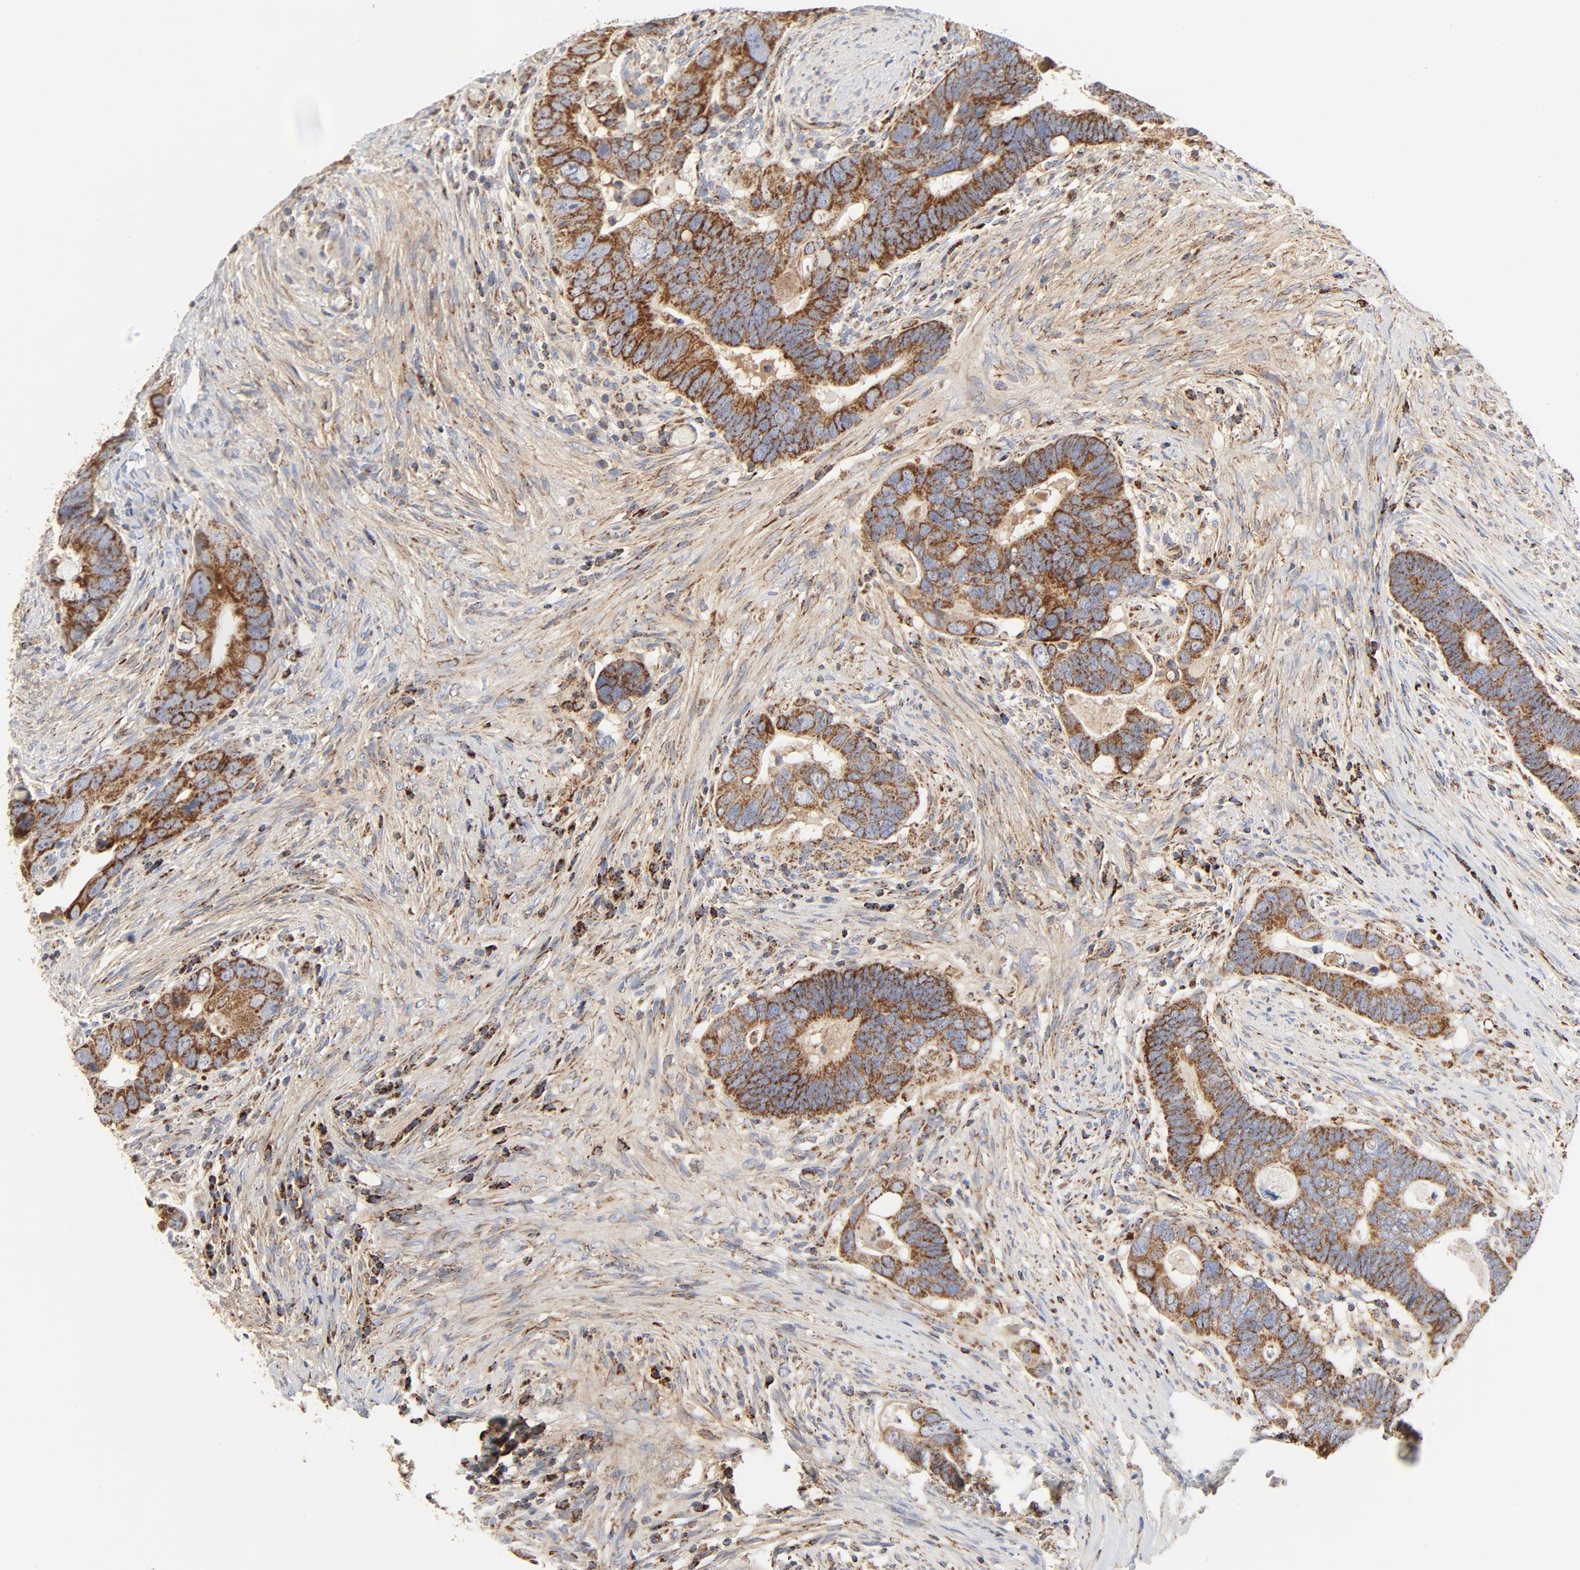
{"staining": {"intensity": "strong", "quantity": ">75%", "location": "cytoplasmic/membranous"}, "tissue": "colorectal cancer", "cell_type": "Tumor cells", "image_type": "cancer", "snomed": [{"axis": "morphology", "description": "Adenocarcinoma, NOS"}, {"axis": "topography", "description": "Rectum"}], "caption": "The image shows a brown stain indicating the presence of a protein in the cytoplasmic/membranous of tumor cells in colorectal adenocarcinoma. (Brightfield microscopy of DAB IHC at high magnification).", "gene": "PCNX4", "patient": {"sex": "male", "age": 53}}